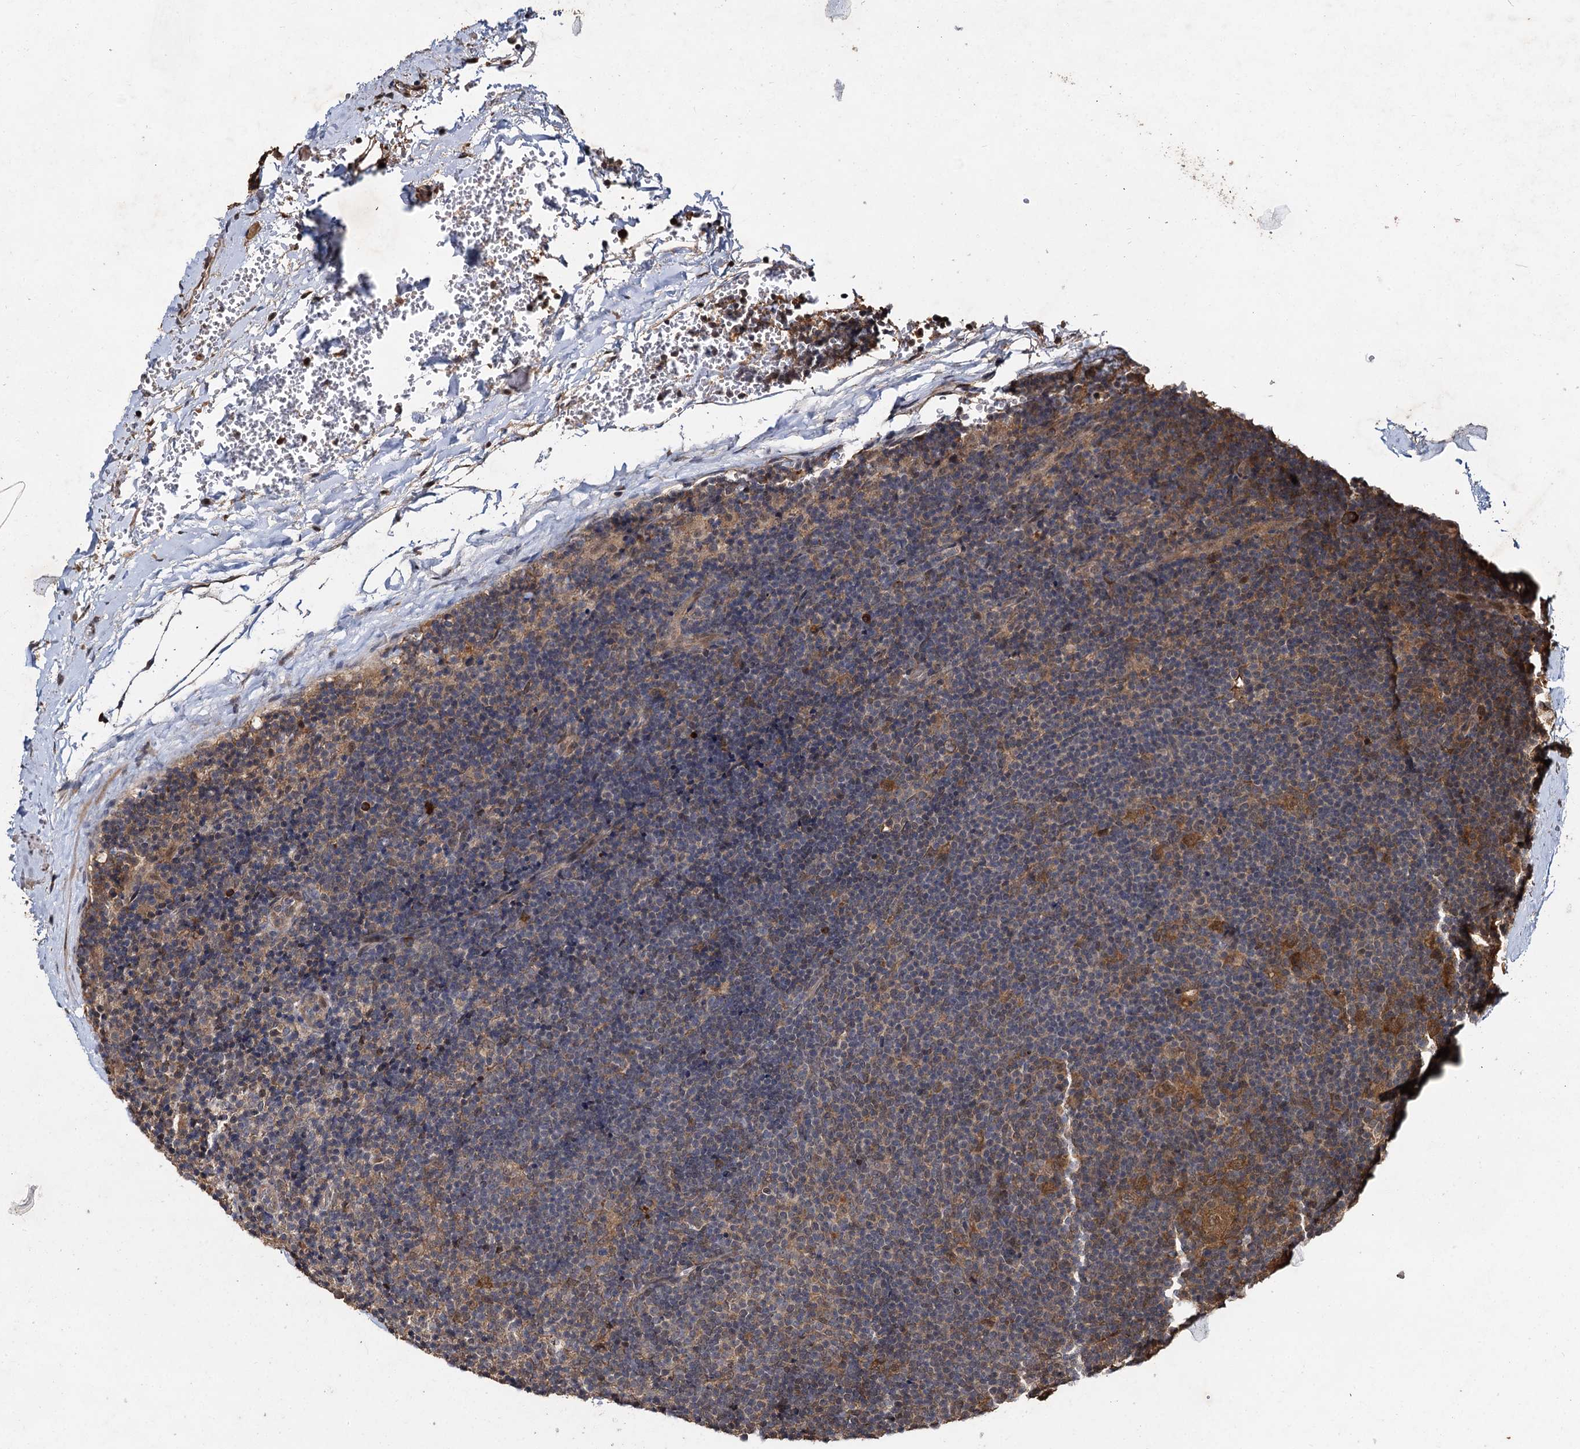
{"staining": {"intensity": "weak", "quantity": ">75%", "location": "cytoplasmic/membranous"}, "tissue": "lymphoma", "cell_type": "Tumor cells", "image_type": "cancer", "snomed": [{"axis": "morphology", "description": "Hodgkin's disease, NOS"}, {"axis": "topography", "description": "Lymph node"}], "caption": "Tumor cells reveal low levels of weak cytoplasmic/membranous positivity in approximately >75% of cells in Hodgkin's disease.", "gene": "SLC46A3", "patient": {"sex": "female", "age": 57}}